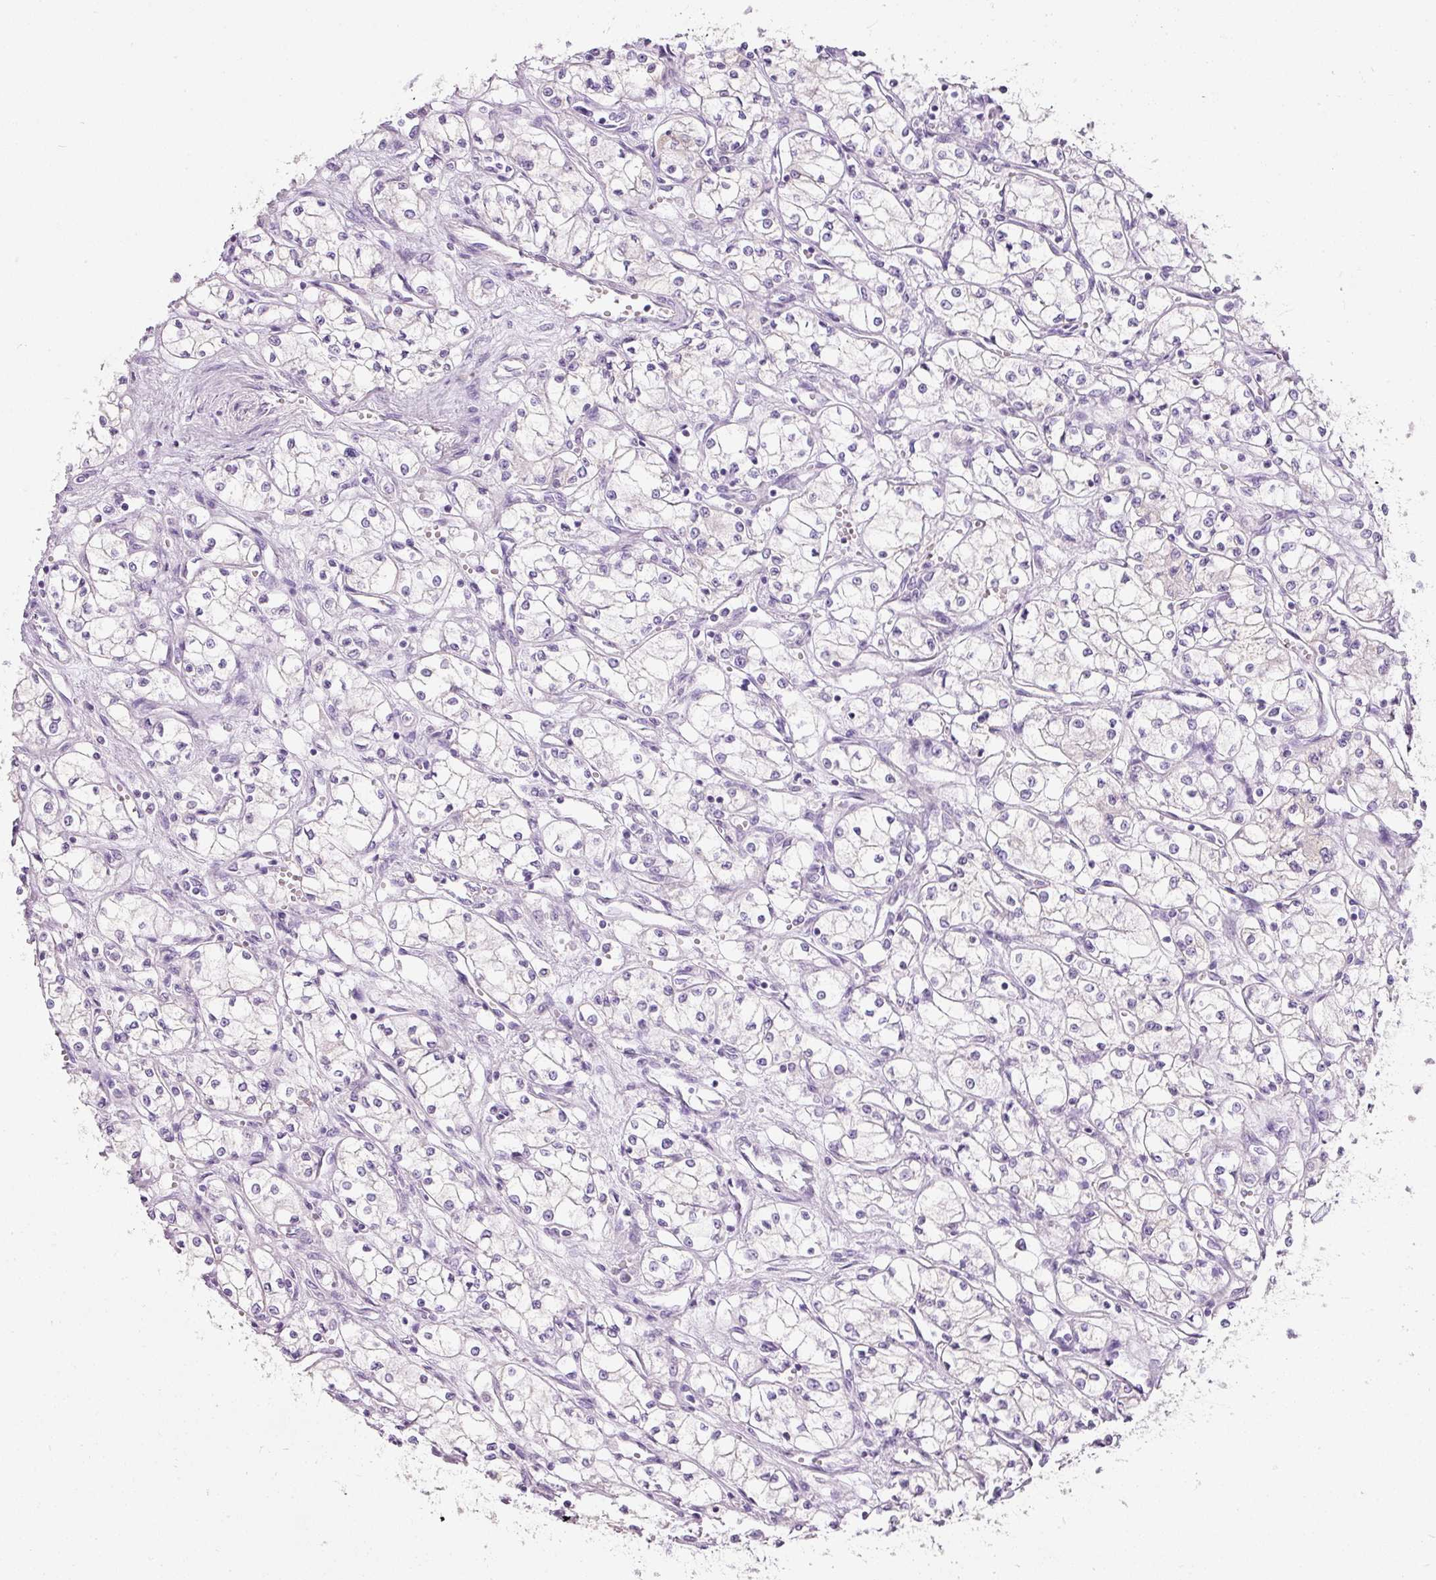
{"staining": {"intensity": "negative", "quantity": "none", "location": "none"}, "tissue": "renal cancer", "cell_type": "Tumor cells", "image_type": "cancer", "snomed": [{"axis": "morphology", "description": "Normal tissue, NOS"}, {"axis": "morphology", "description": "Adenocarcinoma, NOS"}, {"axis": "topography", "description": "Kidney"}], "caption": "Immunohistochemical staining of human adenocarcinoma (renal) displays no significant expression in tumor cells.", "gene": "DNM1", "patient": {"sex": "male", "age": 59}}